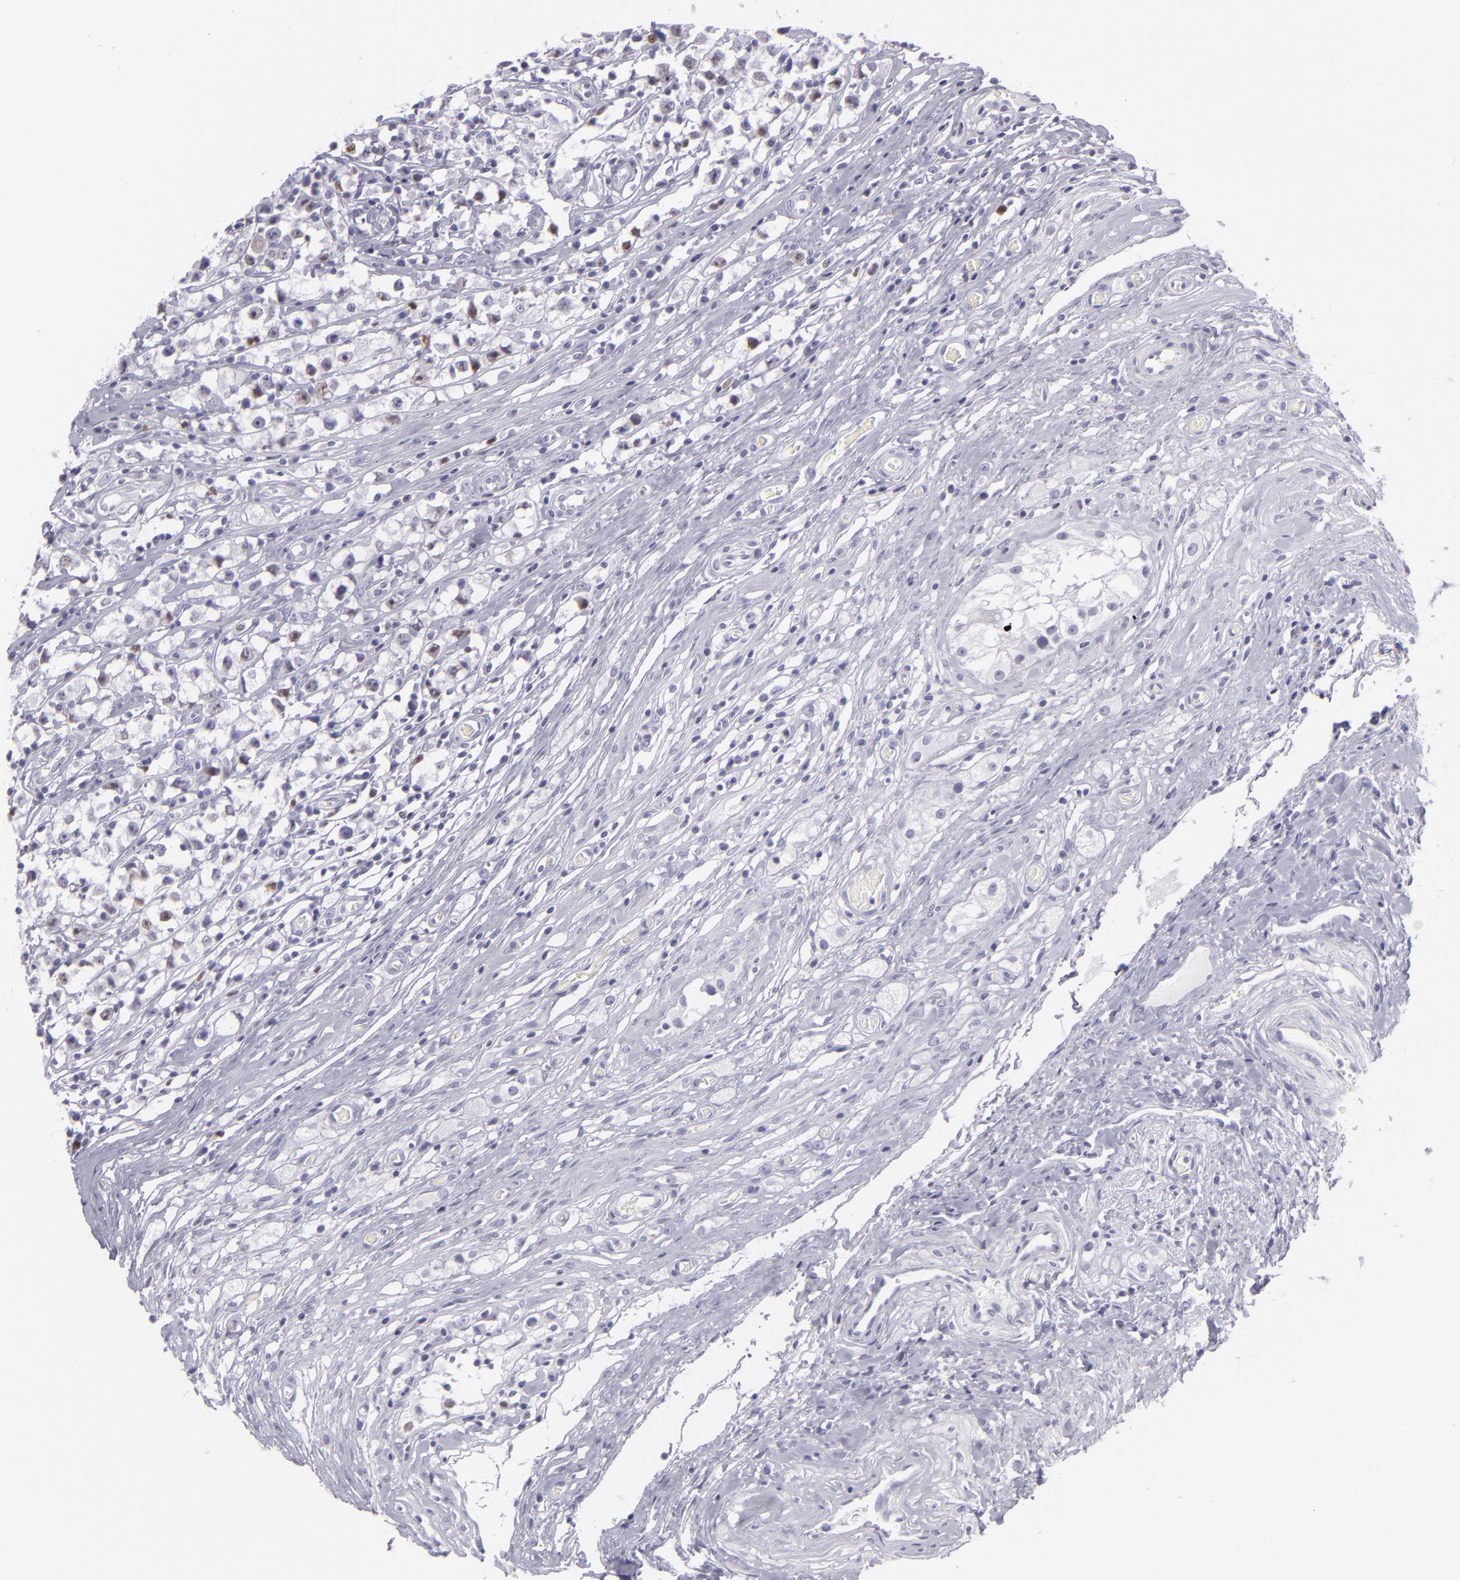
{"staining": {"intensity": "negative", "quantity": "none", "location": "none"}, "tissue": "testis cancer", "cell_type": "Tumor cells", "image_type": "cancer", "snomed": [{"axis": "morphology", "description": "Seminoma, NOS"}, {"axis": "topography", "description": "Testis"}], "caption": "Testis cancer (seminoma) was stained to show a protein in brown. There is no significant staining in tumor cells. (Brightfield microscopy of DAB immunohistochemistry (IHC) at high magnification).", "gene": "MCM3", "patient": {"sex": "male", "age": 35}}